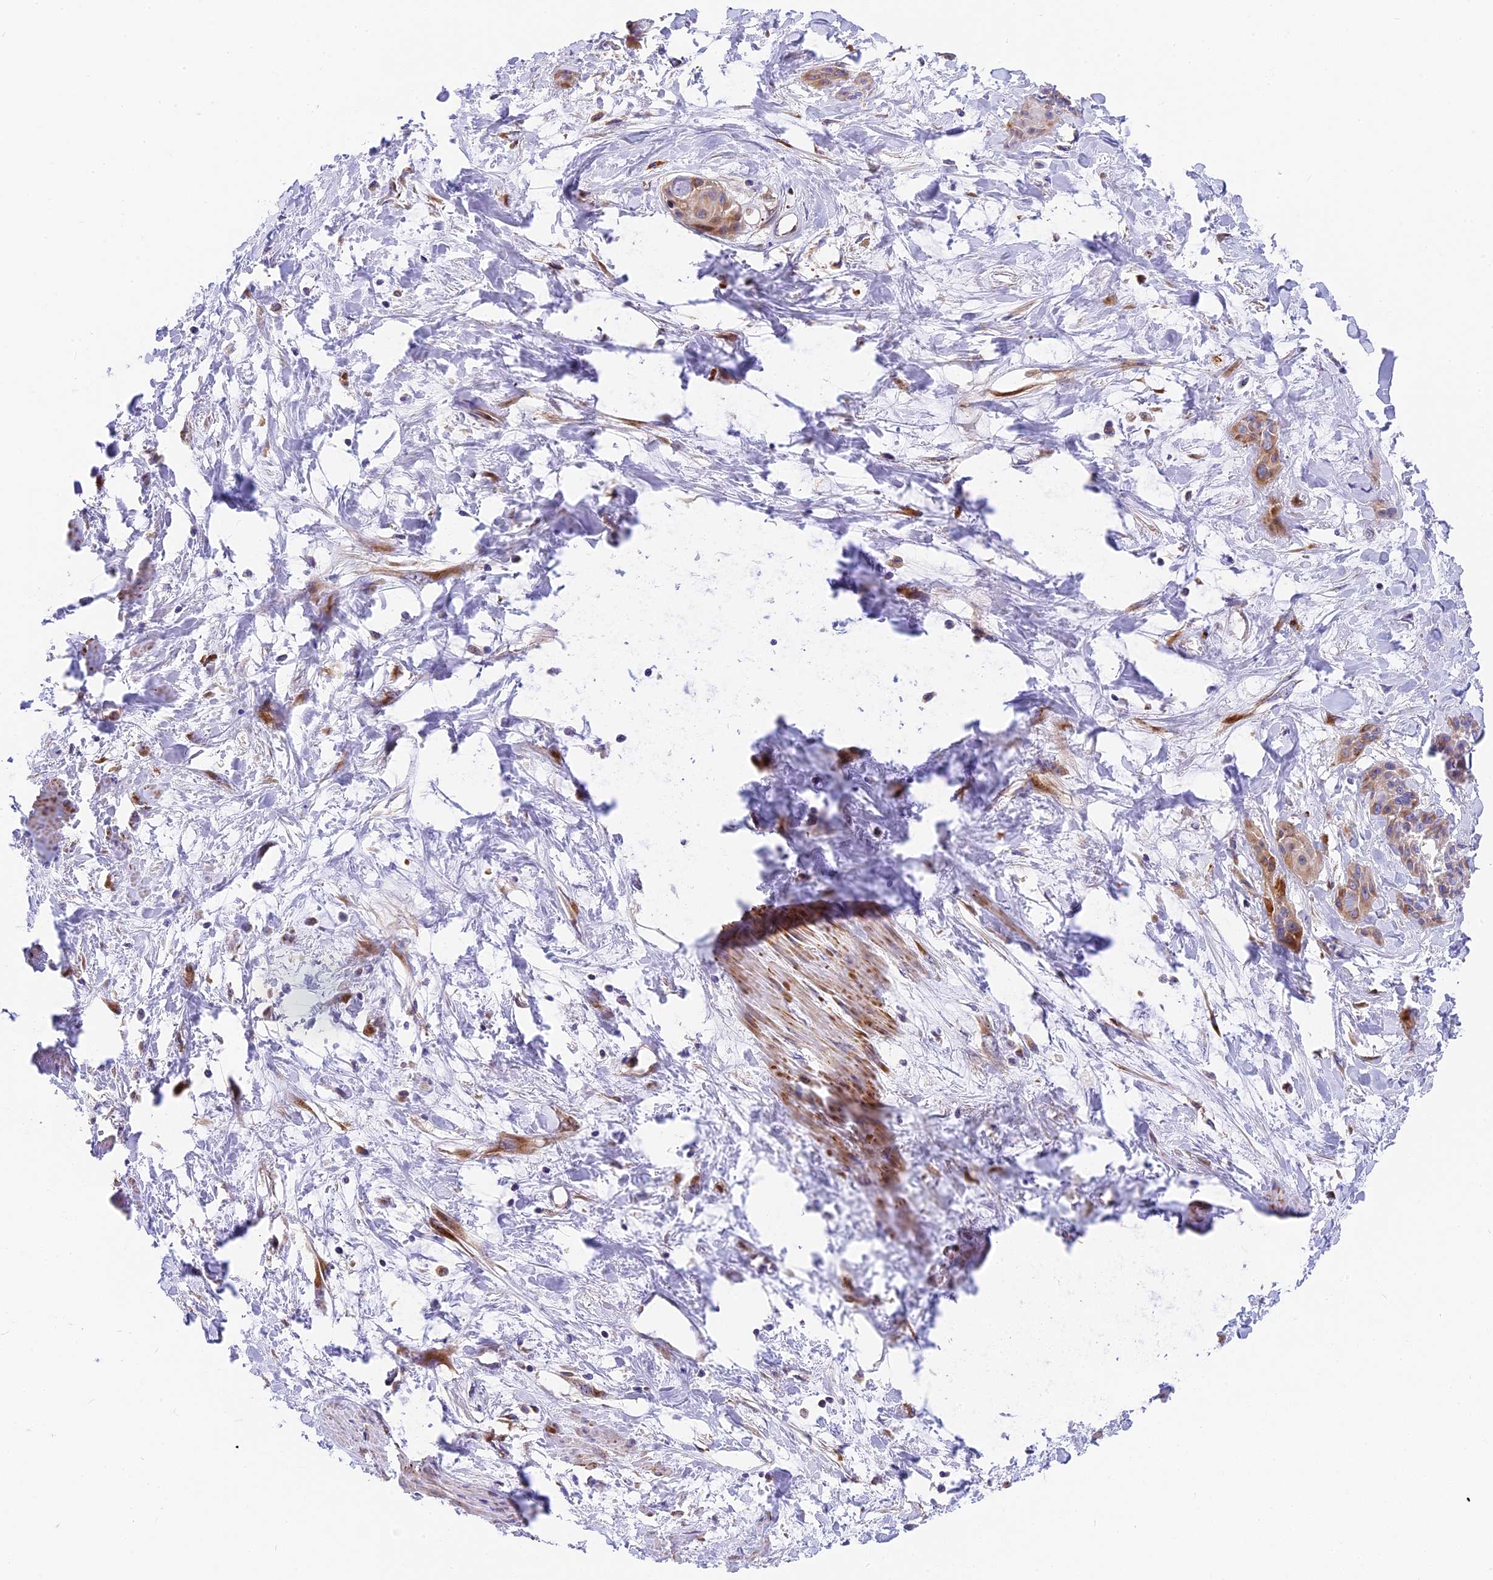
{"staining": {"intensity": "moderate", "quantity": "<25%", "location": "cytoplasmic/membranous"}, "tissue": "cervical cancer", "cell_type": "Tumor cells", "image_type": "cancer", "snomed": [{"axis": "morphology", "description": "Squamous cell carcinoma, NOS"}, {"axis": "topography", "description": "Cervix"}], "caption": "Brown immunohistochemical staining in human squamous cell carcinoma (cervical) shows moderate cytoplasmic/membranous expression in approximately <25% of tumor cells. Using DAB (brown) and hematoxylin (blue) stains, captured at high magnification using brightfield microscopy.", "gene": "MRAS", "patient": {"sex": "female", "age": 57}}